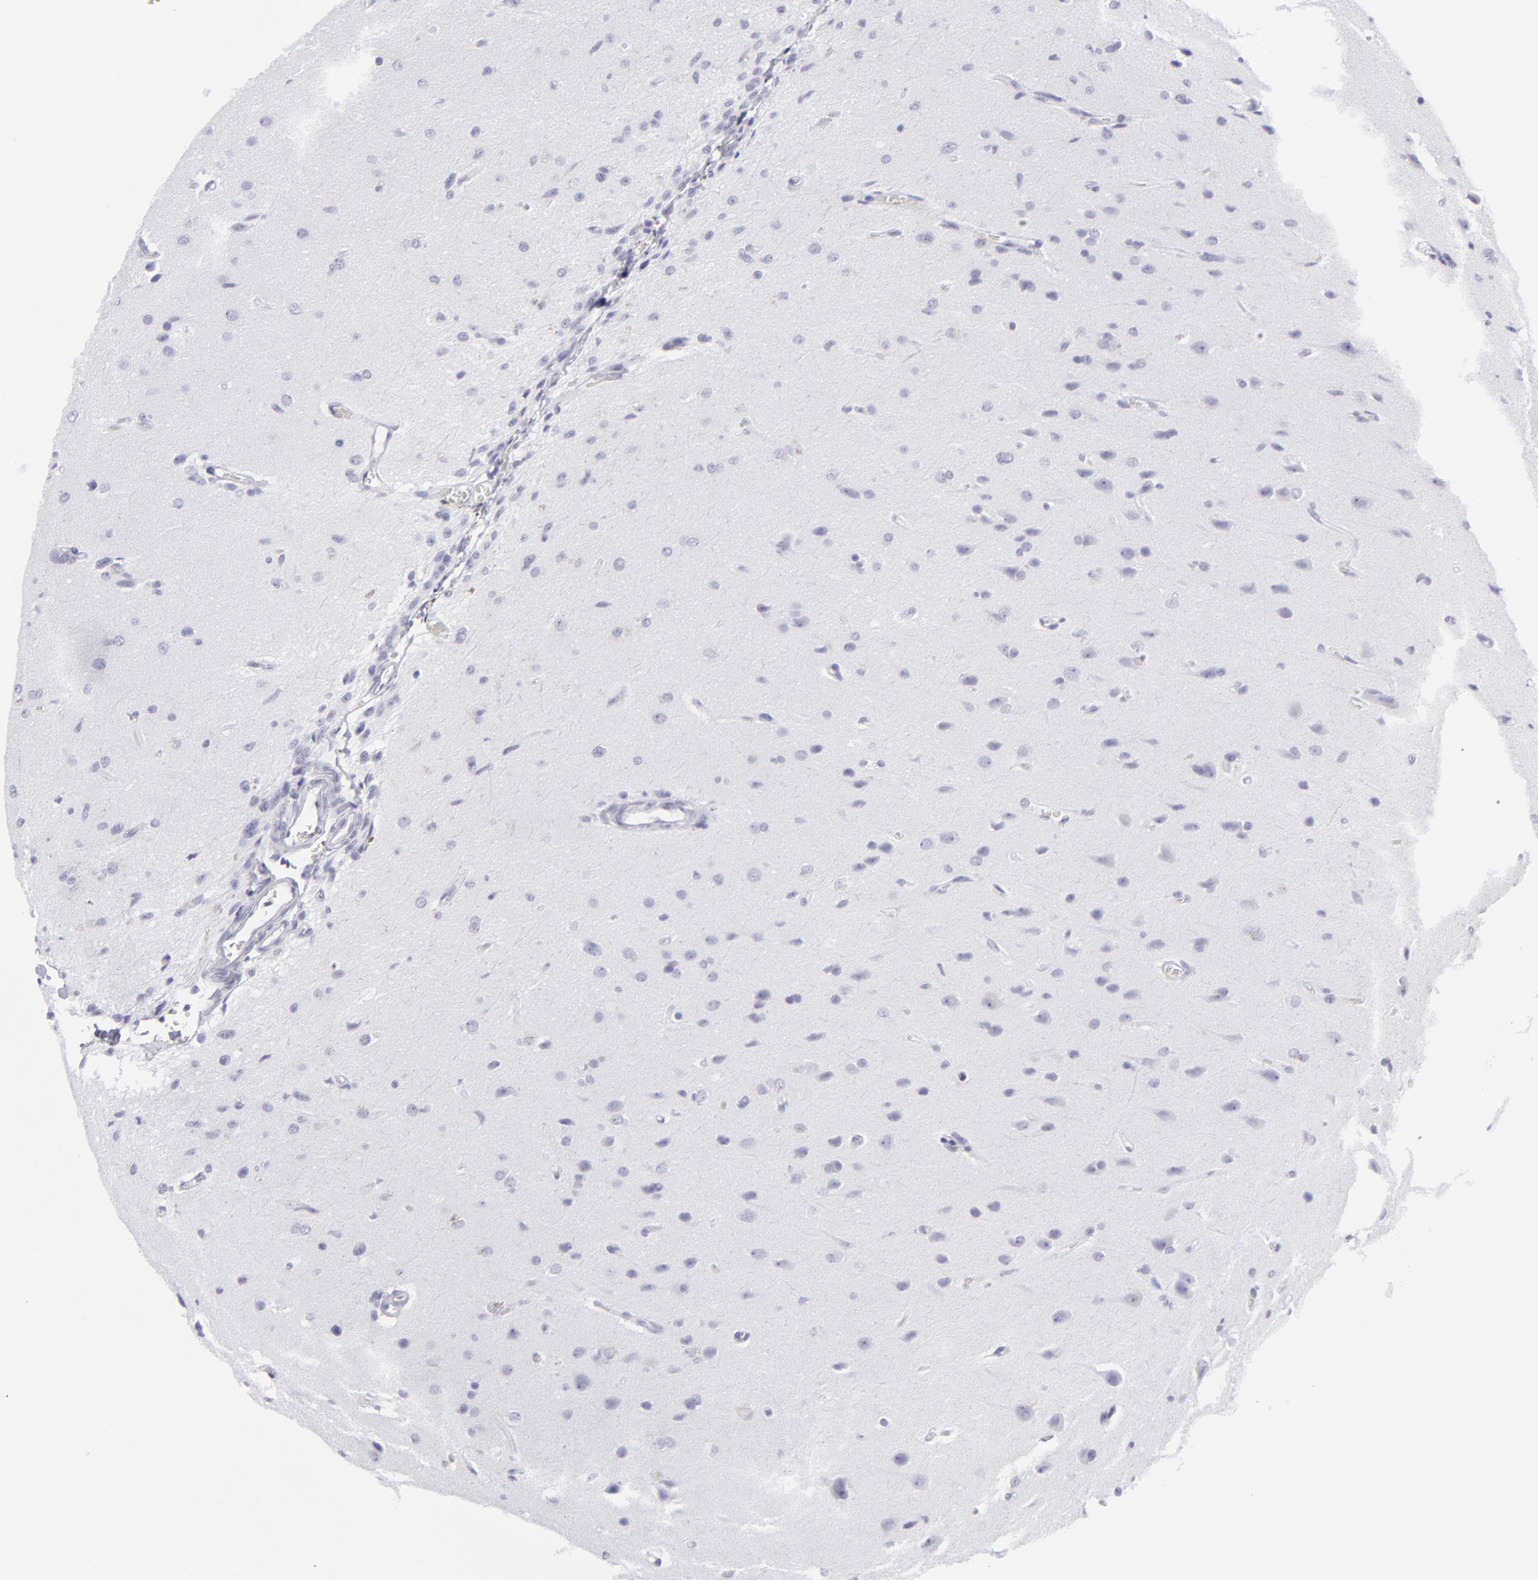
{"staining": {"intensity": "negative", "quantity": "none", "location": "none"}, "tissue": "glioma", "cell_type": "Tumor cells", "image_type": "cancer", "snomed": [{"axis": "morphology", "description": "Glioma, malignant, High grade"}, {"axis": "topography", "description": "Brain"}], "caption": "This is an immunohistochemistry (IHC) photomicrograph of malignant glioma (high-grade). There is no staining in tumor cells.", "gene": "KRT1", "patient": {"sex": "male", "age": 68}}